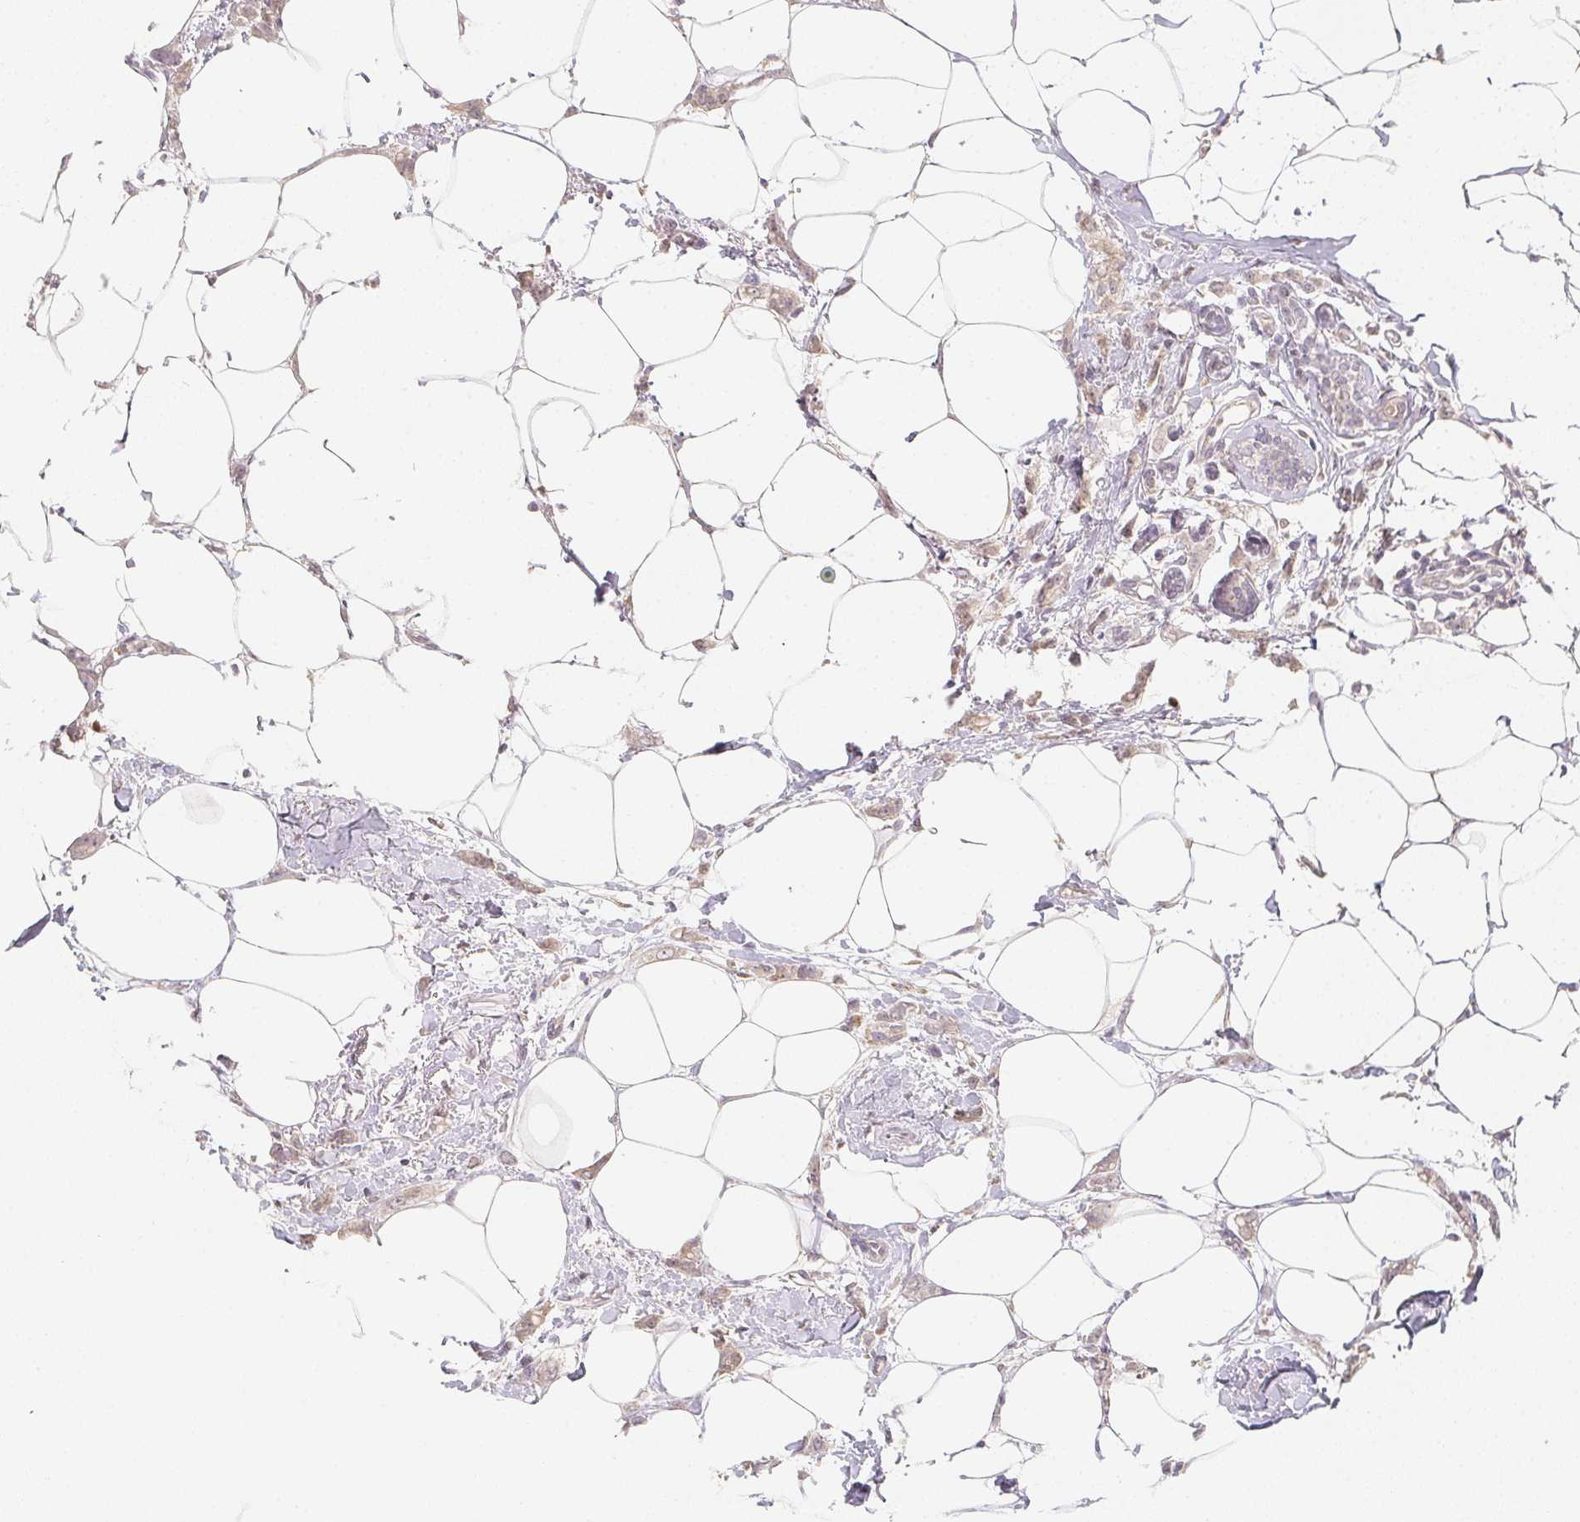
{"staining": {"intensity": "negative", "quantity": "none", "location": "none"}, "tissue": "breast cancer", "cell_type": "Tumor cells", "image_type": "cancer", "snomed": [{"axis": "morphology", "description": "Duct carcinoma"}, {"axis": "topography", "description": "Breast"}], "caption": "Immunohistochemistry micrograph of intraductal carcinoma (breast) stained for a protein (brown), which demonstrates no staining in tumor cells.", "gene": "SOAT1", "patient": {"sex": "female", "age": 40}}